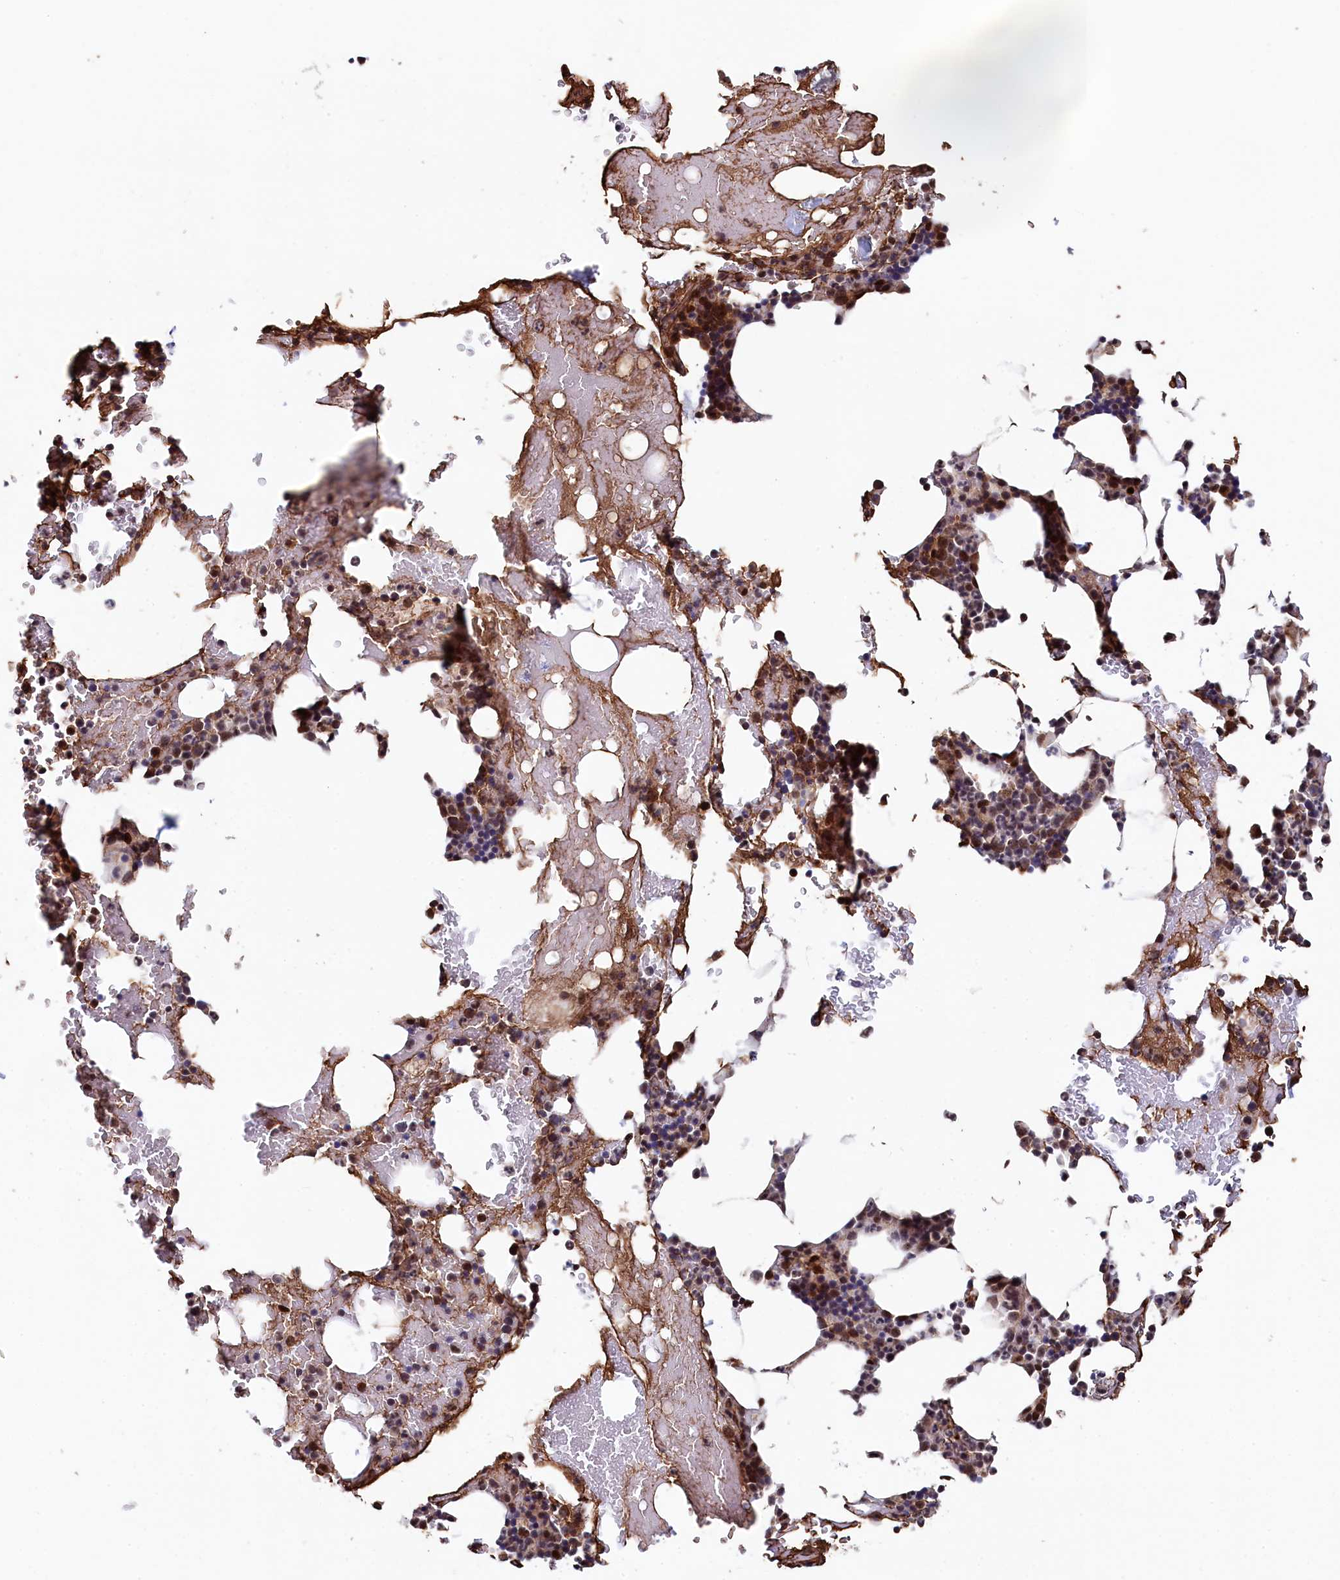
{"staining": {"intensity": "moderate", "quantity": ">75%", "location": "nuclear"}, "tissue": "bone marrow", "cell_type": "Hematopoietic cells", "image_type": "normal", "snomed": [{"axis": "morphology", "description": "Normal tissue, NOS"}, {"axis": "morphology", "description": "Inflammation, NOS"}, {"axis": "topography", "description": "Bone marrow"}], "caption": "IHC of normal human bone marrow demonstrates medium levels of moderate nuclear staining in approximately >75% of hematopoietic cells.", "gene": "CLPX", "patient": {"sex": "male", "age": 41}}